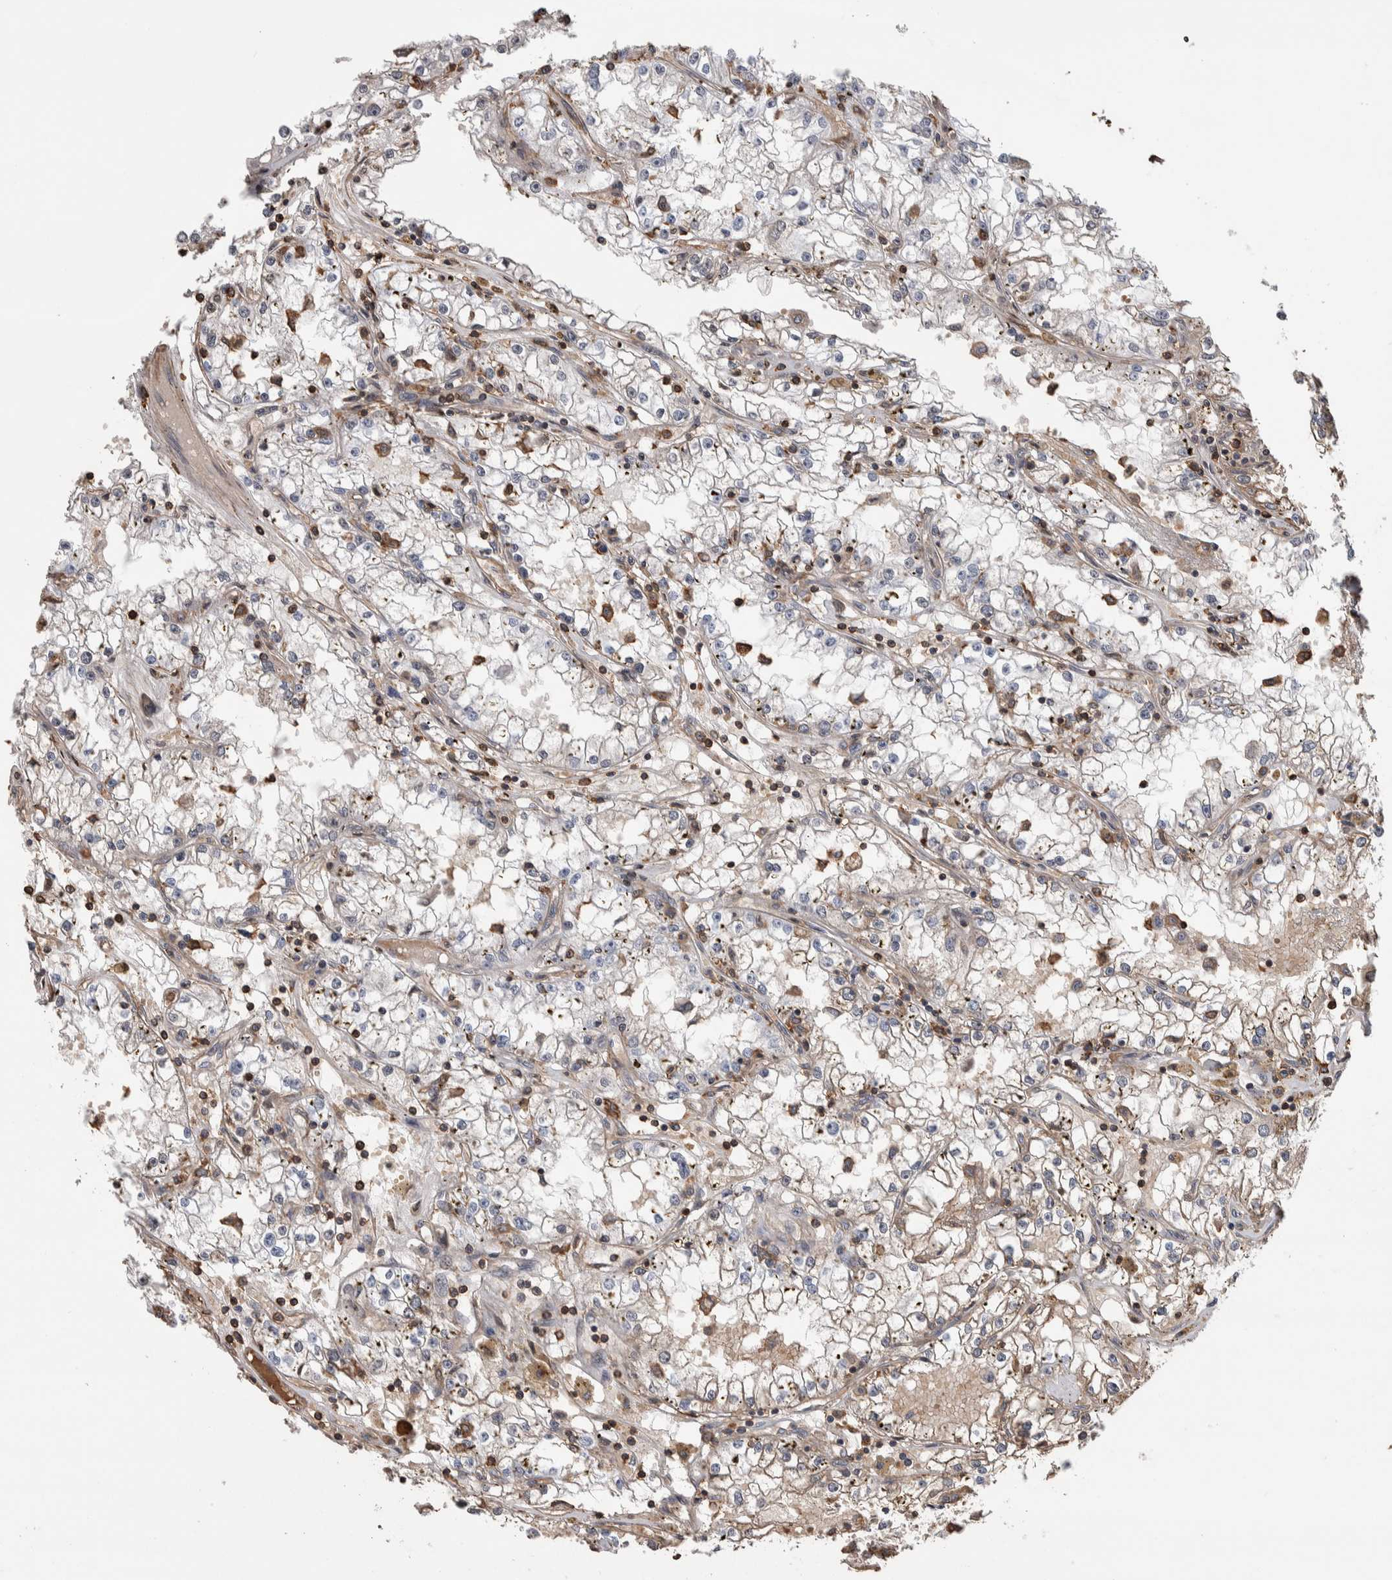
{"staining": {"intensity": "weak", "quantity": "<25%", "location": "cytoplasmic/membranous"}, "tissue": "renal cancer", "cell_type": "Tumor cells", "image_type": "cancer", "snomed": [{"axis": "morphology", "description": "Adenocarcinoma, NOS"}, {"axis": "topography", "description": "Kidney"}], "caption": "The histopathology image exhibits no significant staining in tumor cells of renal adenocarcinoma.", "gene": "ENPP2", "patient": {"sex": "male", "age": 56}}